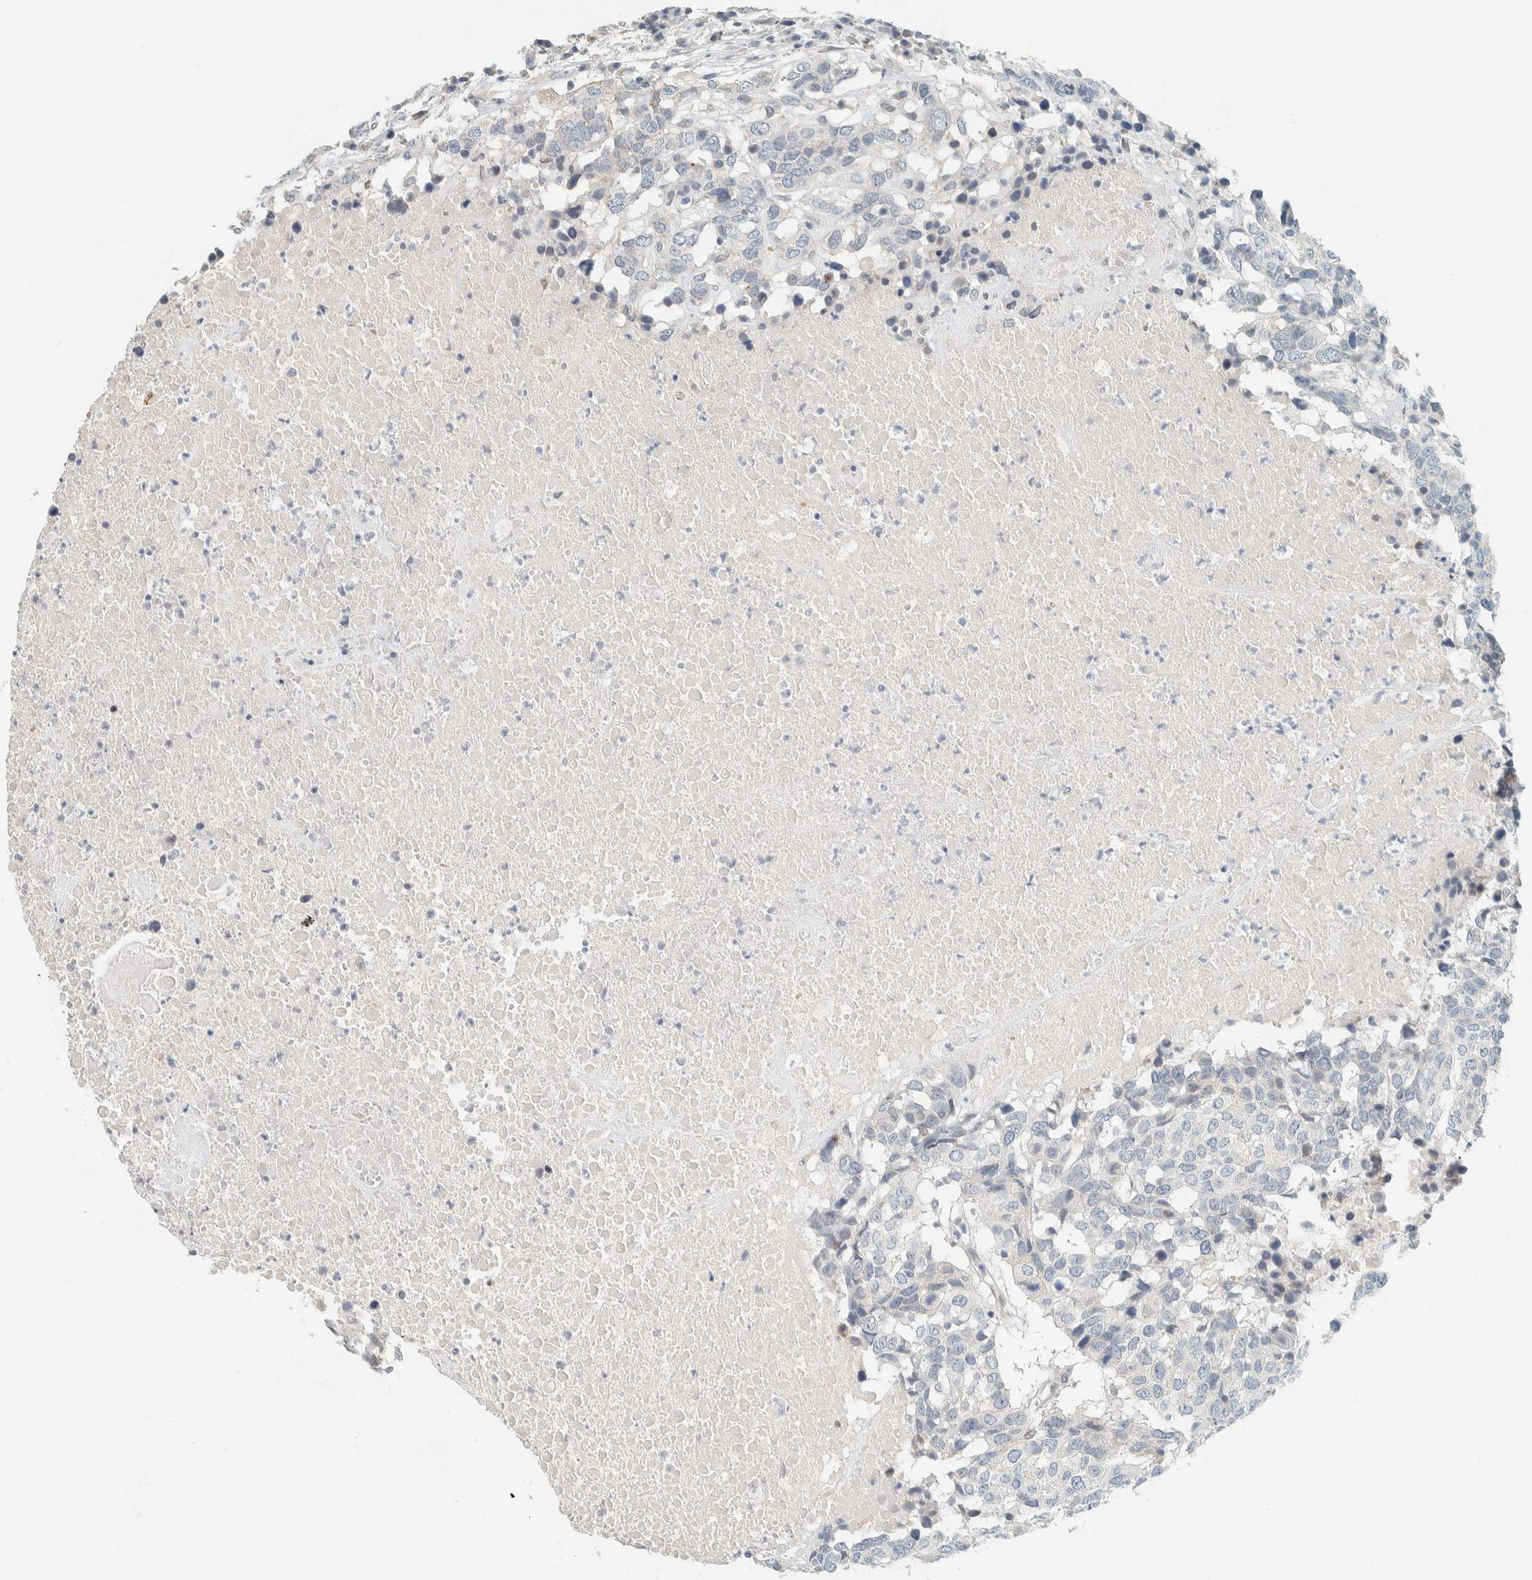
{"staining": {"intensity": "negative", "quantity": "none", "location": "none"}, "tissue": "head and neck cancer", "cell_type": "Tumor cells", "image_type": "cancer", "snomed": [{"axis": "morphology", "description": "Squamous cell carcinoma, NOS"}, {"axis": "topography", "description": "Head-Neck"}], "caption": "This photomicrograph is of head and neck squamous cell carcinoma stained with IHC to label a protein in brown with the nuclei are counter-stained blue. There is no expression in tumor cells.", "gene": "C1QTNF12", "patient": {"sex": "male", "age": 66}}